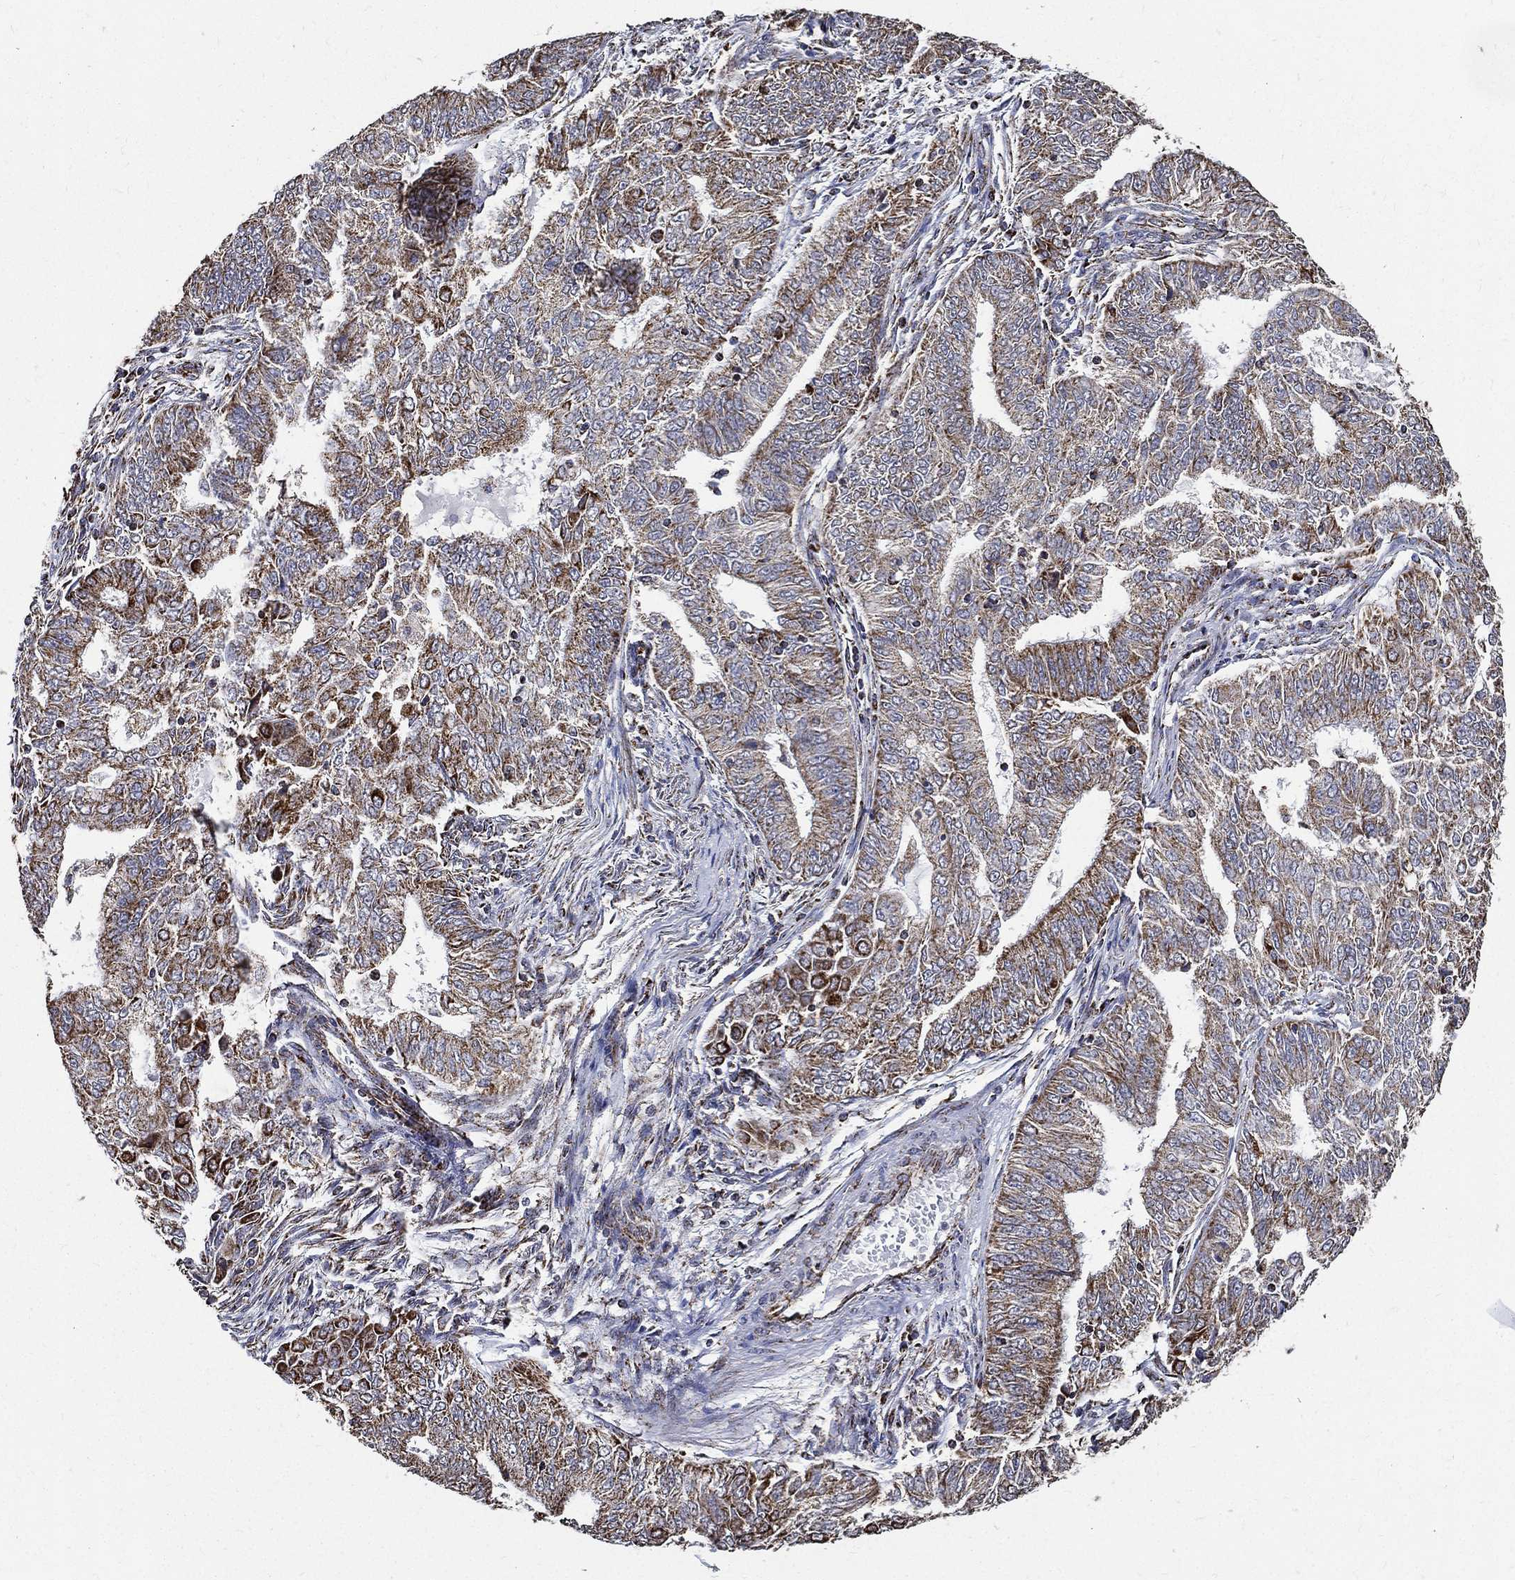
{"staining": {"intensity": "strong", "quantity": "<25%", "location": "cytoplasmic/membranous"}, "tissue": "endometrial cancer", "cell_type": "Tumor cells", "image_type": "cancer", "snomed": [{"axis": "morphology", "description": "Adenocarcinoma, NOS"}, {"axis": "topography", "description": "Endometrium"}], "caption": "High-power microscopy captured an immunohistochemistry (IHC) micrograph of endometrial cancer (adenocarcinoma), revealing strong cytoplasmic/membranous expression in about <25% of tumor cells.", "gene": "NDUFAB1", "patient": {"sex": "female", "age": 62}}